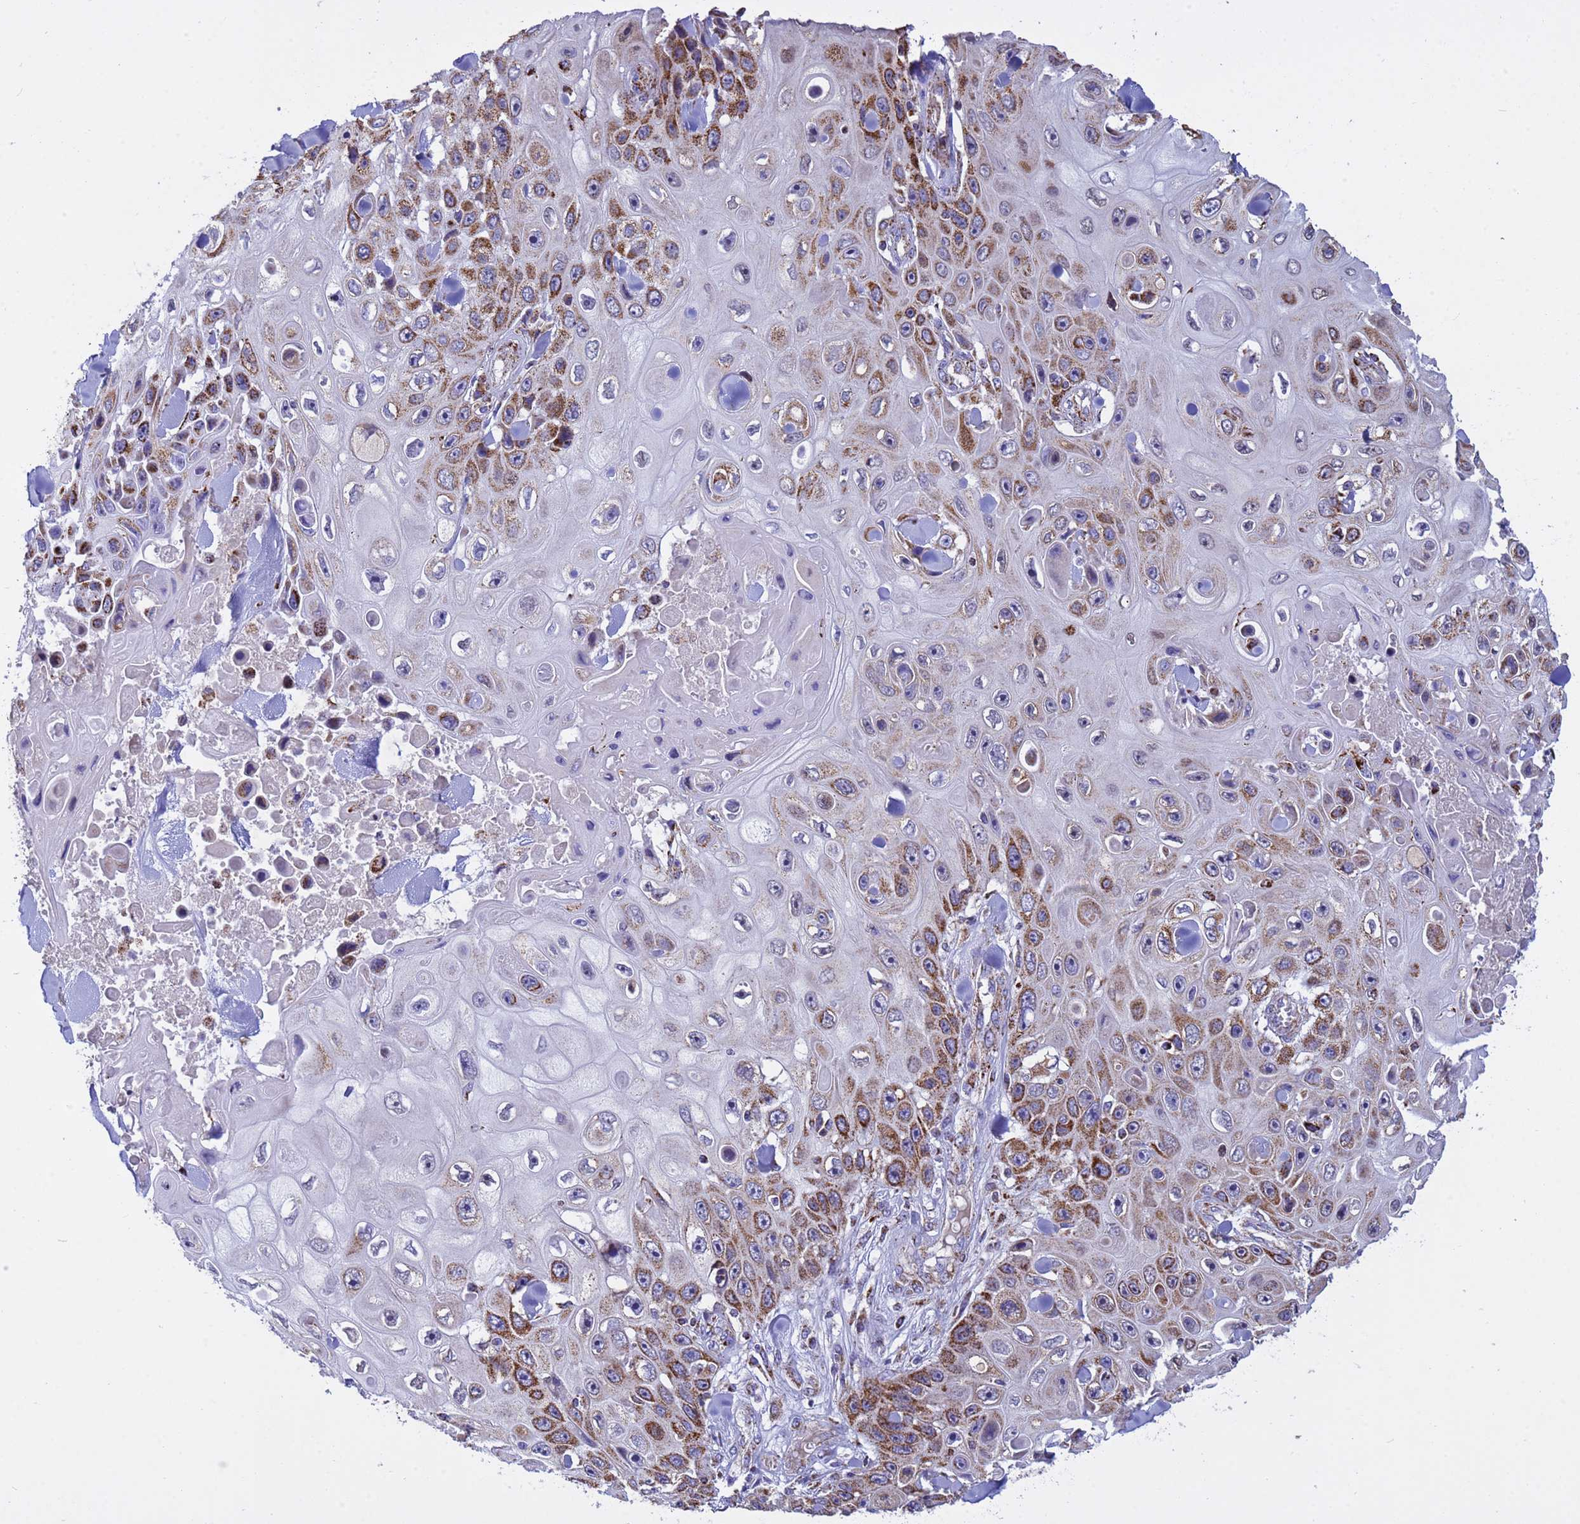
{"staining": {"intensity": "strong", "quantity": ">75%", "location": "cytoplasmic/membranous"}, "tissue": "skin cancer", "cell_type": "Tumor cells", "image_type": "cancer", "snomed": [{"axis": "morphology", "description": "Squamous cell carcinoma, NOS"}, {"axis": "topography", "description": "Skin"}], "caption": "Immunohistochemistry (IHC) of human skin cancer (squamous cell carcinoma) reveals high levels of strong cytoplasmic/membranous expression in about >75% of tumor cells. Using DAB (brown) and hematoxylin (blue) stains, captured at high magnification using brightfield microscopy.", "gene": "TUBGCP3", "patient": {"sex": "male", "age": 82}}